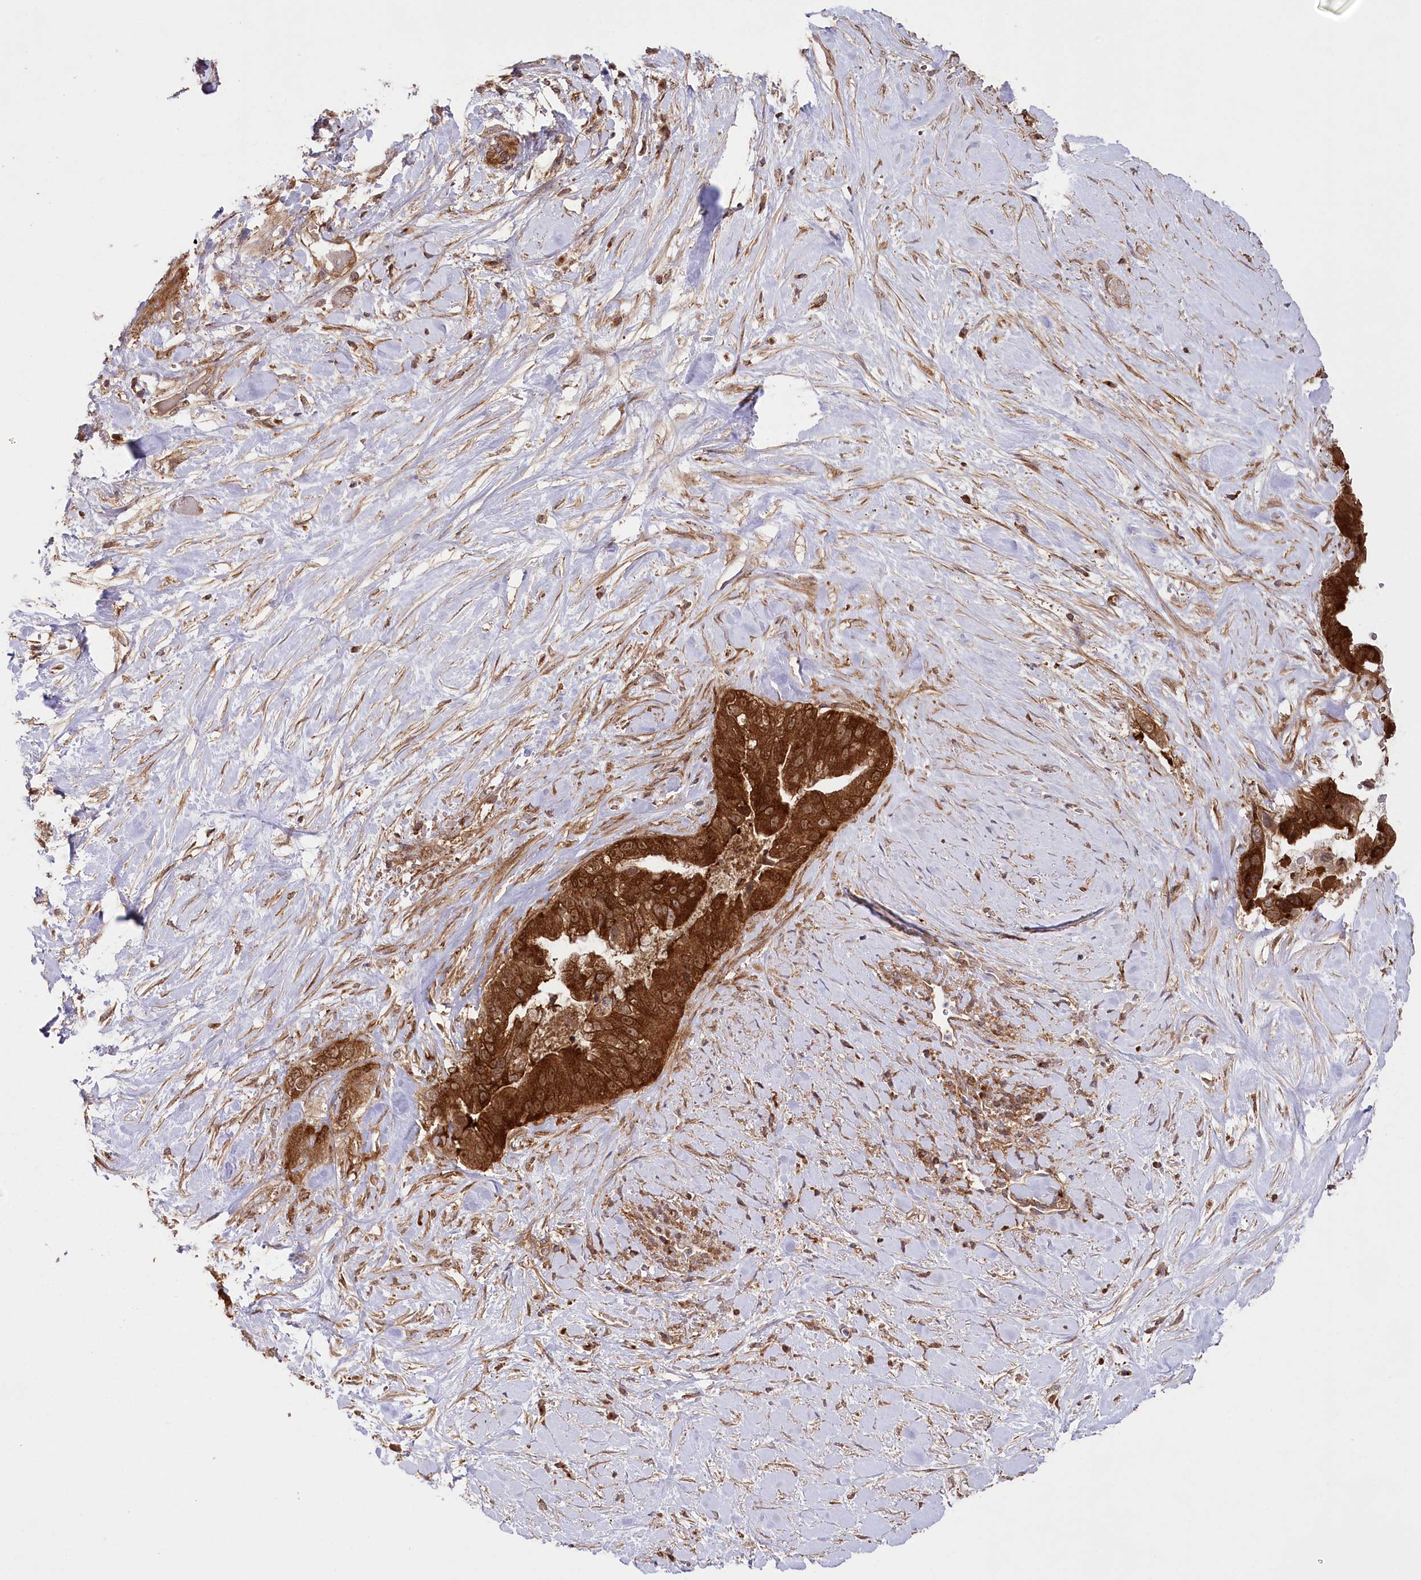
{"staining": {"intensity": "strong", "quantity": ">75%", "location": "cytoplasmic/membranous"}, "tissue": "pancreatic cancer", "cell_type": "Tumor cells", "image_type": "cancer", "snomed": [{"axis": "morphology", "description": "Inflammation, NOS"}, {"axis": "morphology", "description": "Adenocarcinoma, NOS"}, {"axis": "topography", "description": "Pancreas"}], "caption": "Immunohistochemistry photomicrograph of human pancreatic cancer (adenocarcinoma) stained for a protein (brown), which displays high levels of strong cytoplasmic/membranous expression in about >75% of tumor cells.", "gene": "CCDC91", "patient": {"sex": "female", "age": 56}}